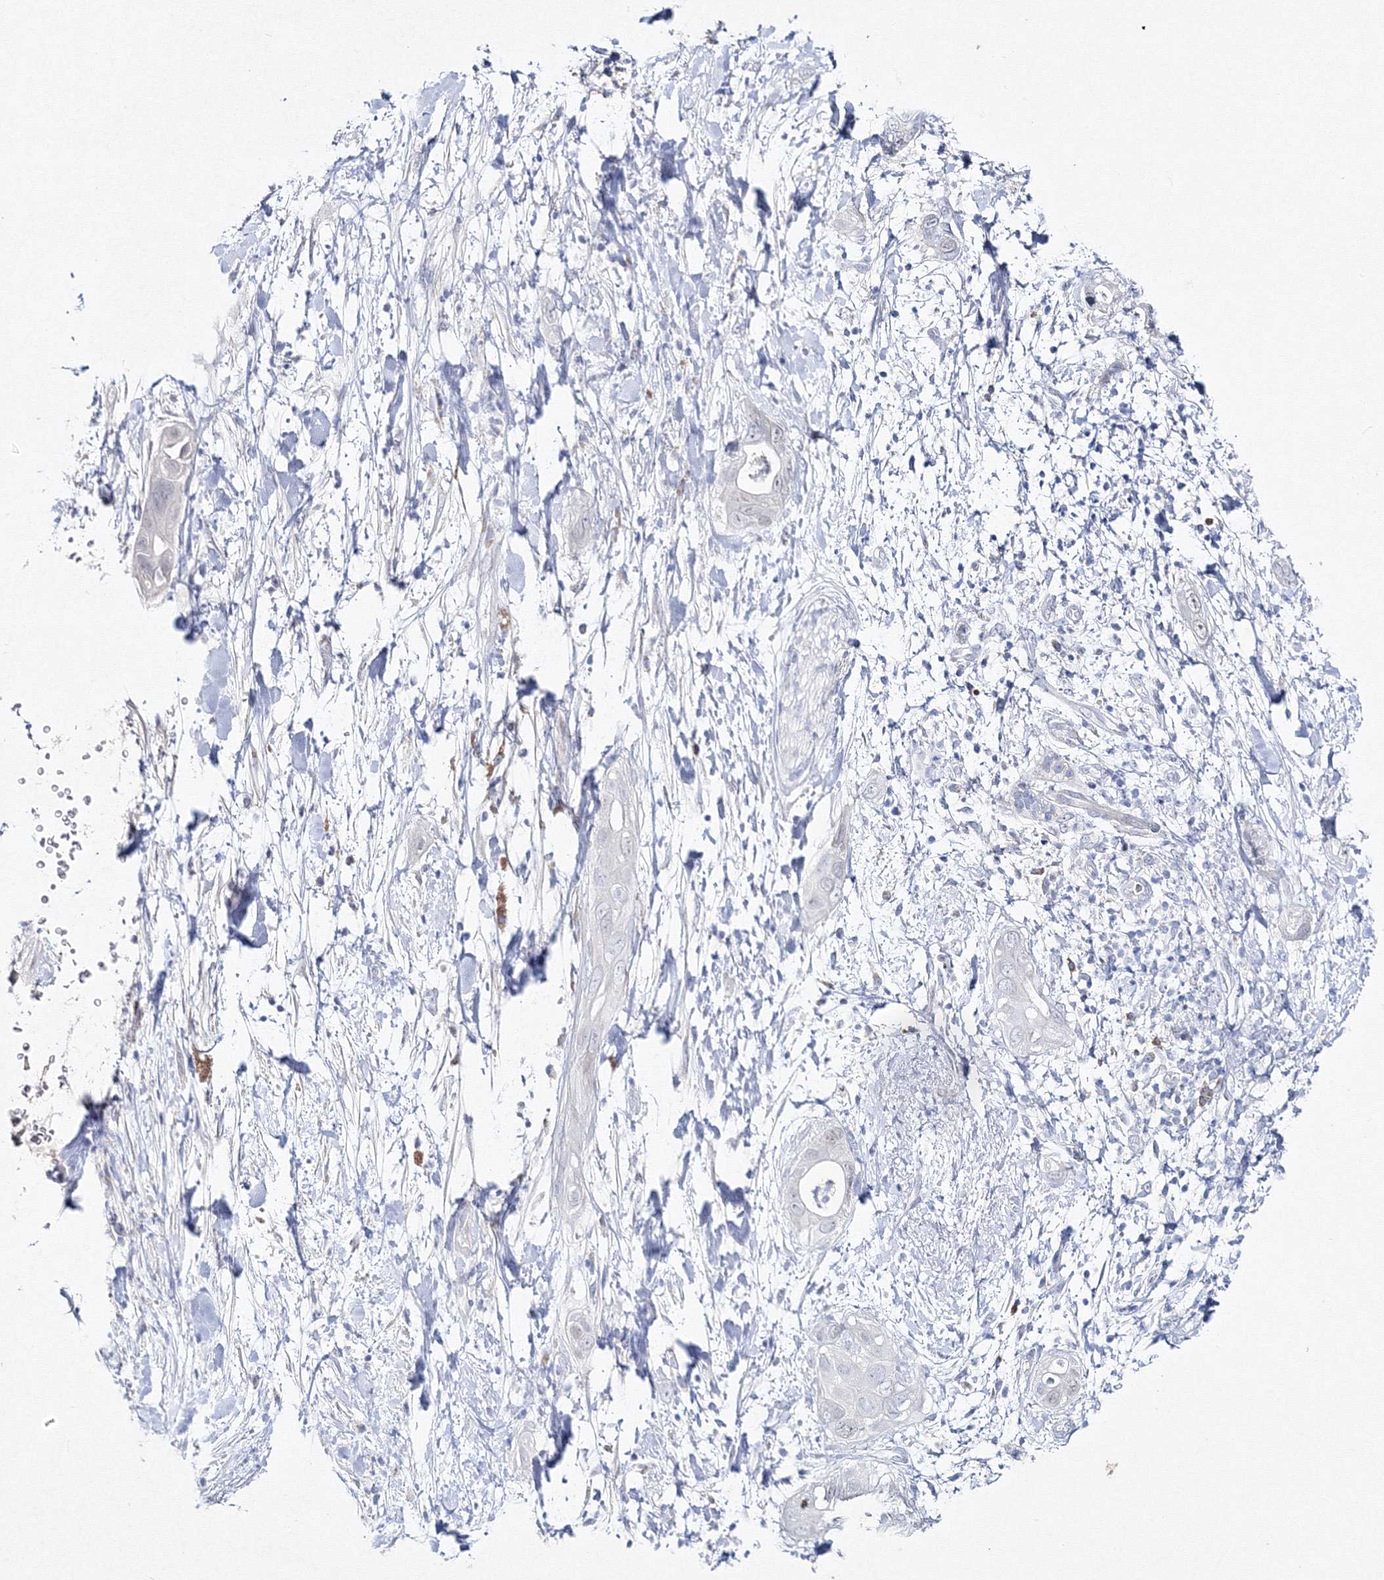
{"staining": {"intensity": "negative", "quantity": "none", "location": "none"}, "tissue": "pancreatic cancer", "cell_type": "Tumor cells", "image_type": "cancer", "snomed": [{"axis": "morphology", "description": "Adenocarcinoma, NOS"}, {"axis": "topography", "description": "Pancreas"}], "caption": "IHC image of human pancreatic cancer stained for a protein (brown), which reveals no positivity in tumor cells.", "gene": "GCKR", "patient": {"sex": "female", "age": 78}}